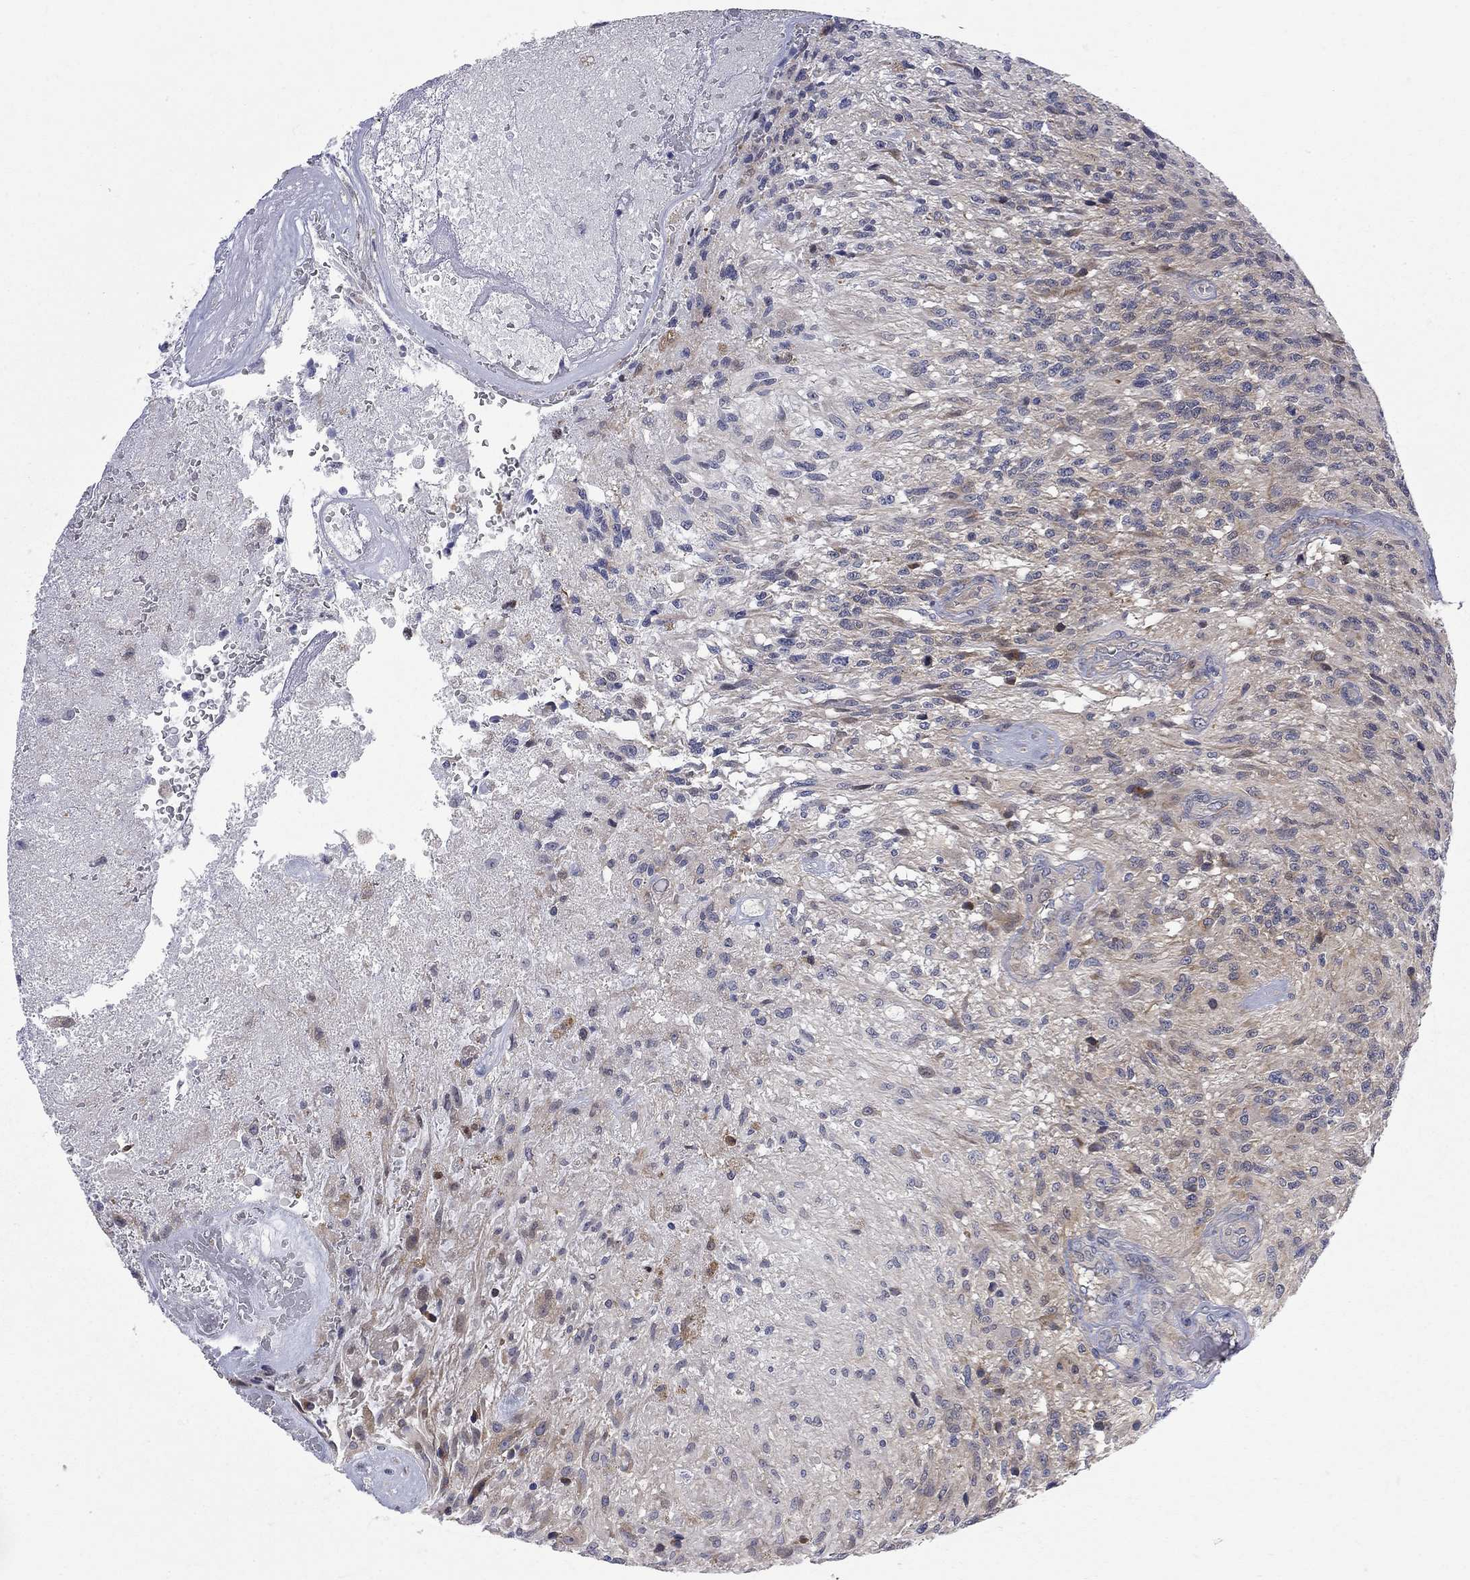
{"staining": {"intensity": "negative", "quantity": "none", "location": "none"}, "tissue": "glioma", "cell_type": "Tumor cells", "image_type": "cancer", "snomed": [{"axis": "morphology", "description": "Glioma, malignant, High grade"}, {"axis": "topography", "description": "Brain"}], "caption": "The image reveals no staining of tumor cells in glioma.", "gene": "GALNT8", "patient": {"sex": "male", "age": 56}}